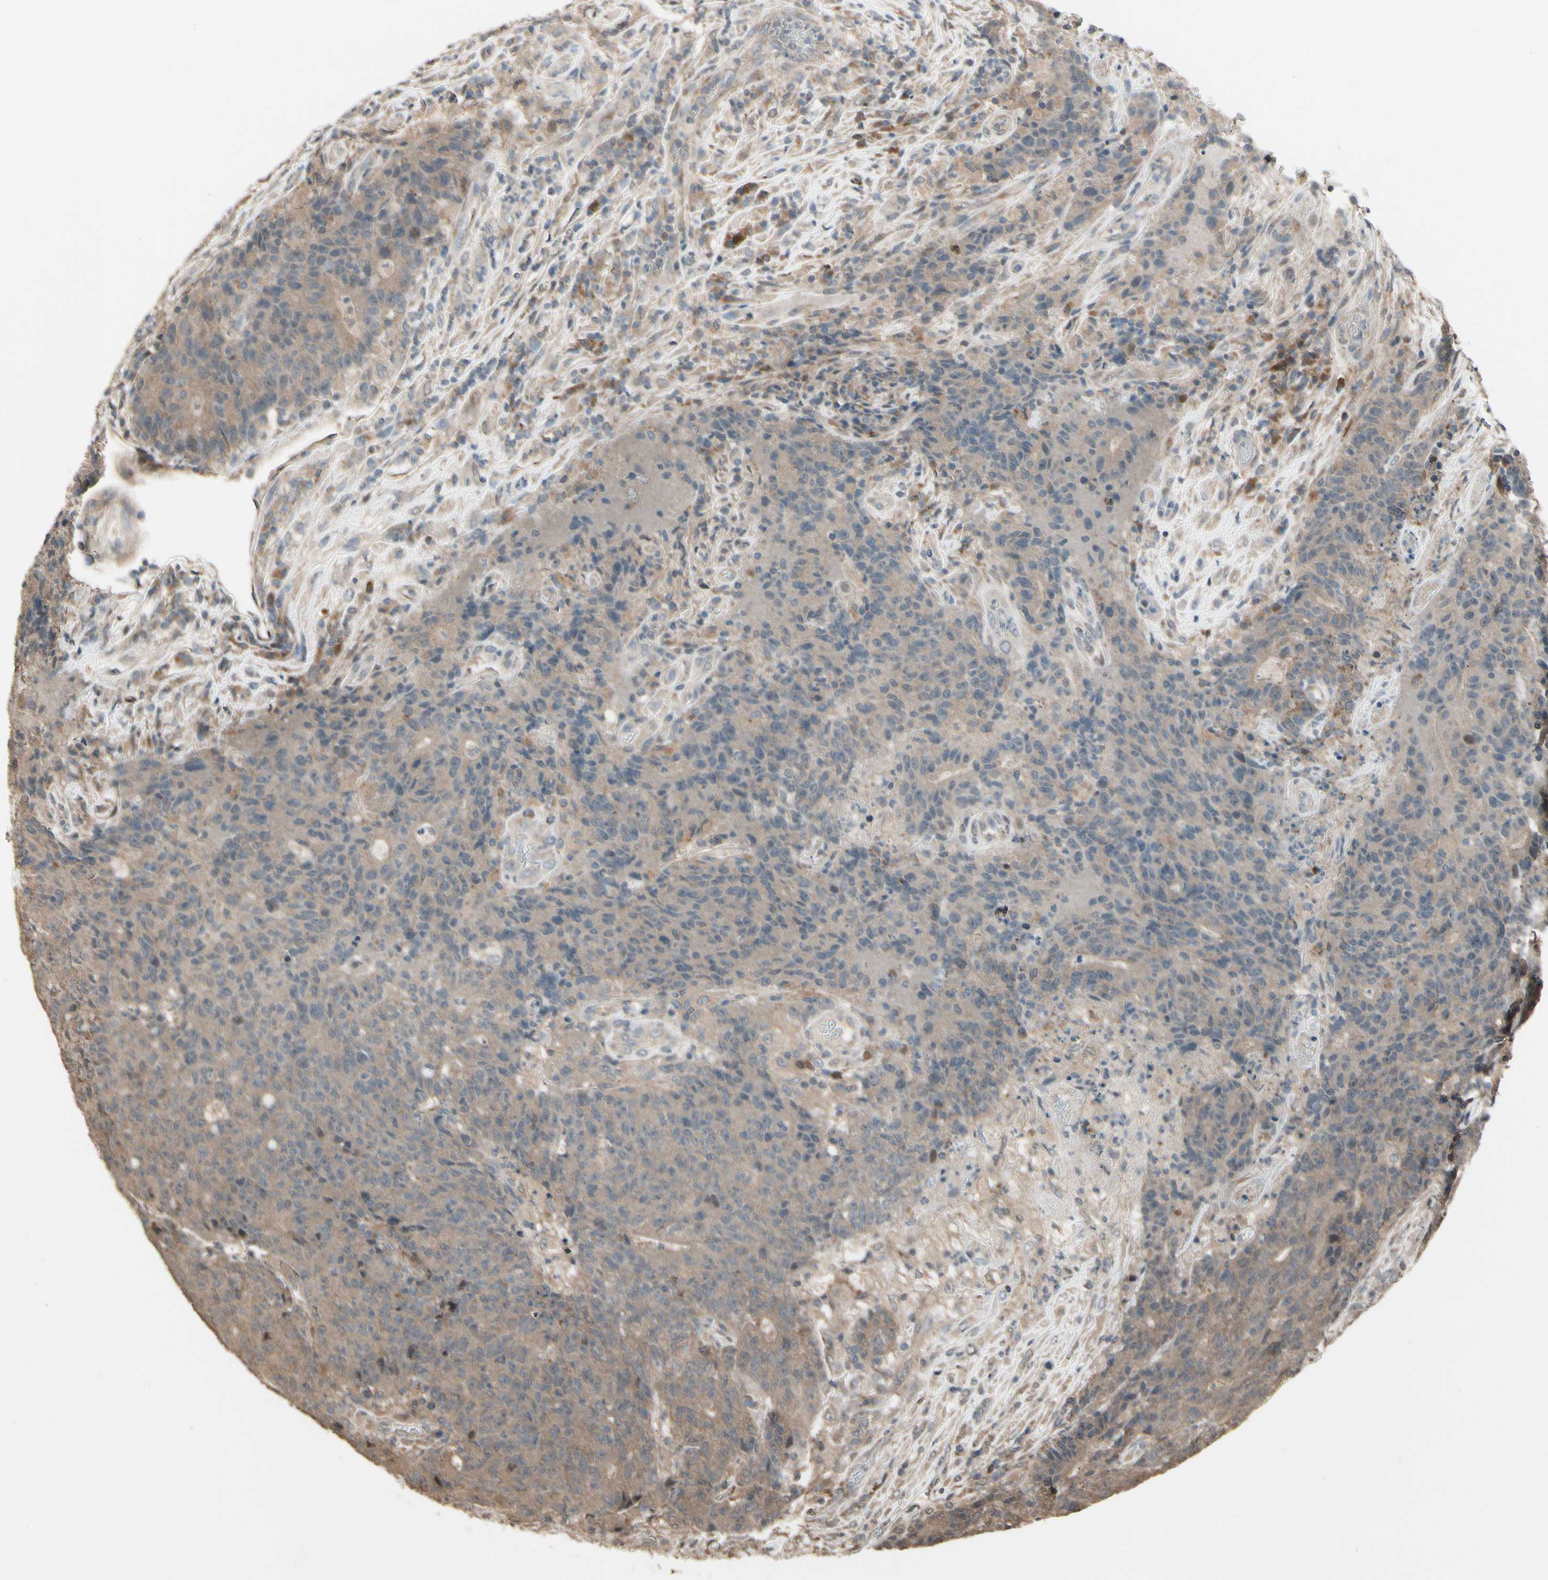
{"staining": {"intensity": "weak", "quantity": "25%-75%", "location": "cytoplasmic/membranous"}, "tissue": "colorectal cancer", "cell_type": "Tumor cells", "image_type": "cancer", "snomed": [{"axis": "morphology", "description": "Normal tissue, NOS"}, {"axis": "morphology", "description": "Adenocarcinoma, NOS"}, {"axis": "topography", "description": "Colon"}], "caption": "Immunohistochemistry image of neoplastic tissue: colorectal cancer (adenocarcinoma) stained using immunohistochemistry exhibits low levels of weak protein expression localized specifically in the cytoplasmic/membranous of tumor cells, appearing as a cytoplasmic/membranous brown color.", "gene": "CSF1R", "patient": {"sex": "female", "age": 75}}